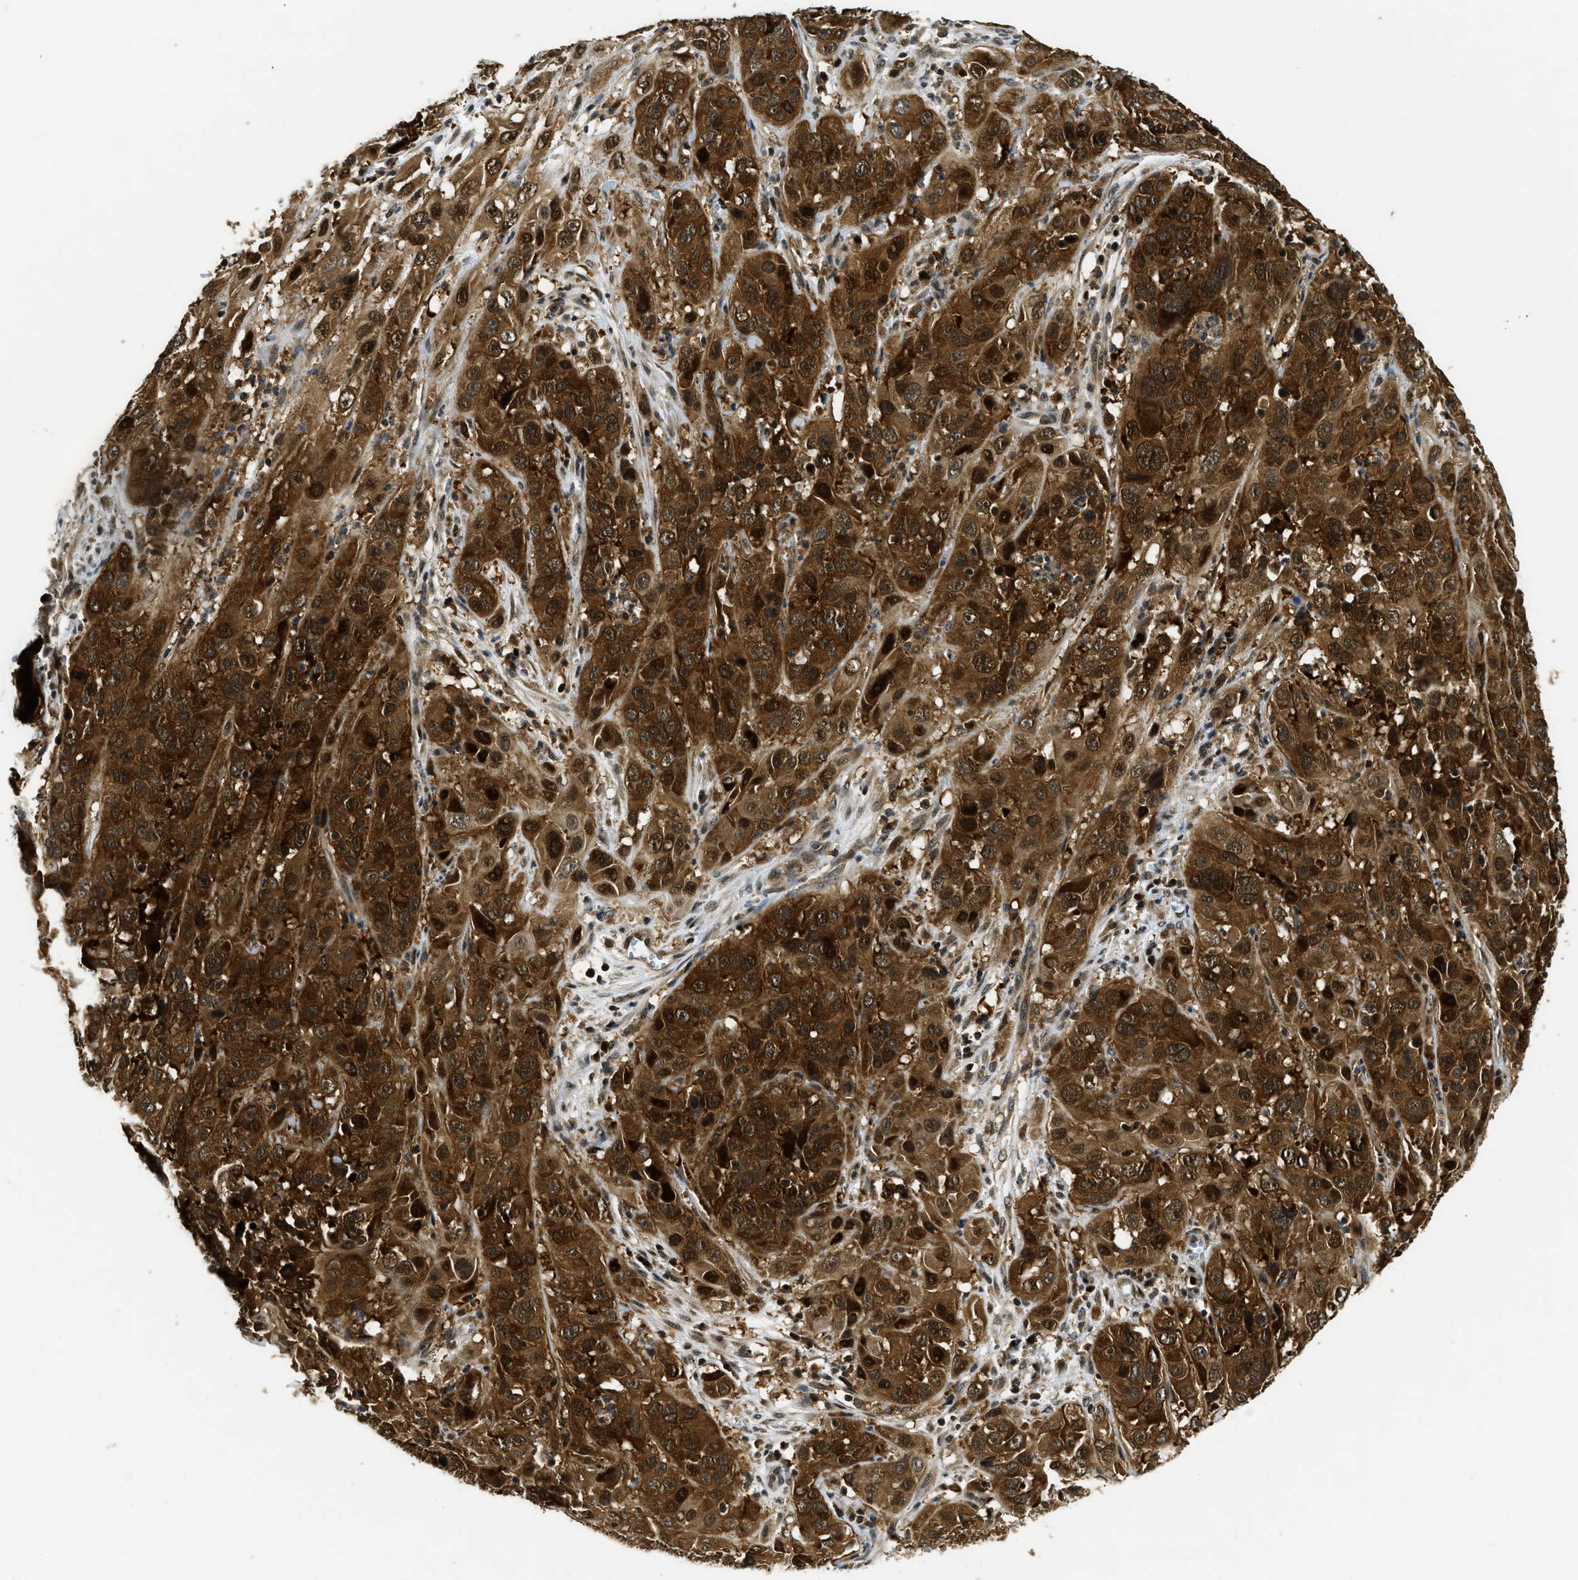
{"staining": {"intensity": "strong", "quantity": ">75%", "location": "cytoplasmic/membranous"}, "tissue": "cervical cancer", "cell_type": "Tumor cells", "image_type": "cancer", "snomed": [{"axis": "morphology", "description": "Squamous cell carcinoma, NOS"}, {"axis": "topography", "description": "Cervix"}], "caption": "Immunohistochemical staining of cervical squamous cell carcinoma reveals high levels of strong cytoplasmic/membranous positivity in approximately >75% of tumor cells. Using DAB (3,3'-diaminobenzidine) (brown) and hematoxylin (blue) stains, captured at high magnification using brightfield microscopy.", "gene": "ADSL", "patient": {"sex": "female", "age": 32}}